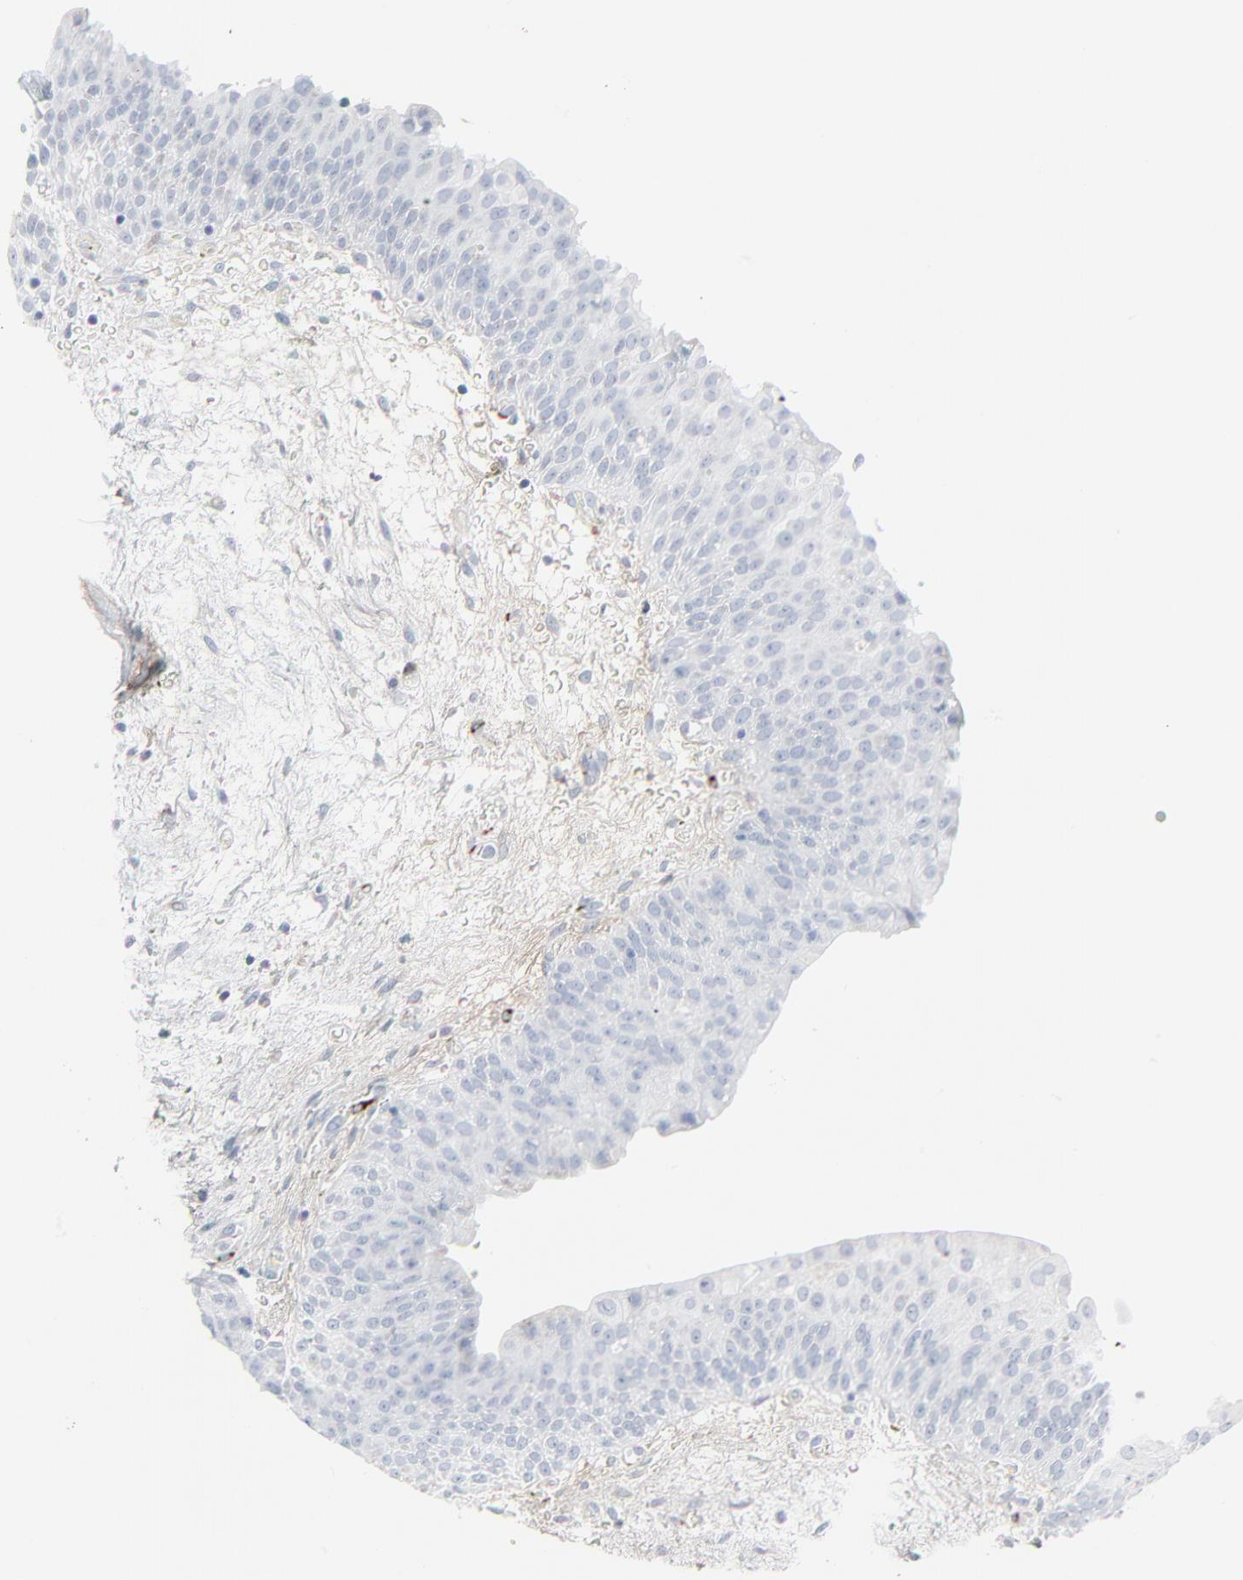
{"staining": {"intensity": "negative", "quantity": "none", "location": "none"}, "tissue": "urinary bladder", "cell_type": "Urothelial cells", "image_type": "normal", "snomed": [{"axis": "morphology", "description": "Normal tissue, NOS"}, {"axis": "morphology", "description": "Dysplasia, NOS"}, {"axis": "topography", "description": "Urinary bladder"}], "caption": "DAB immunohistochemical staining of benign human urinary bladder shows no significant expression in urothelial cells.", "gene": "BGN", "patient": {"sex": "male", "age": 35}}